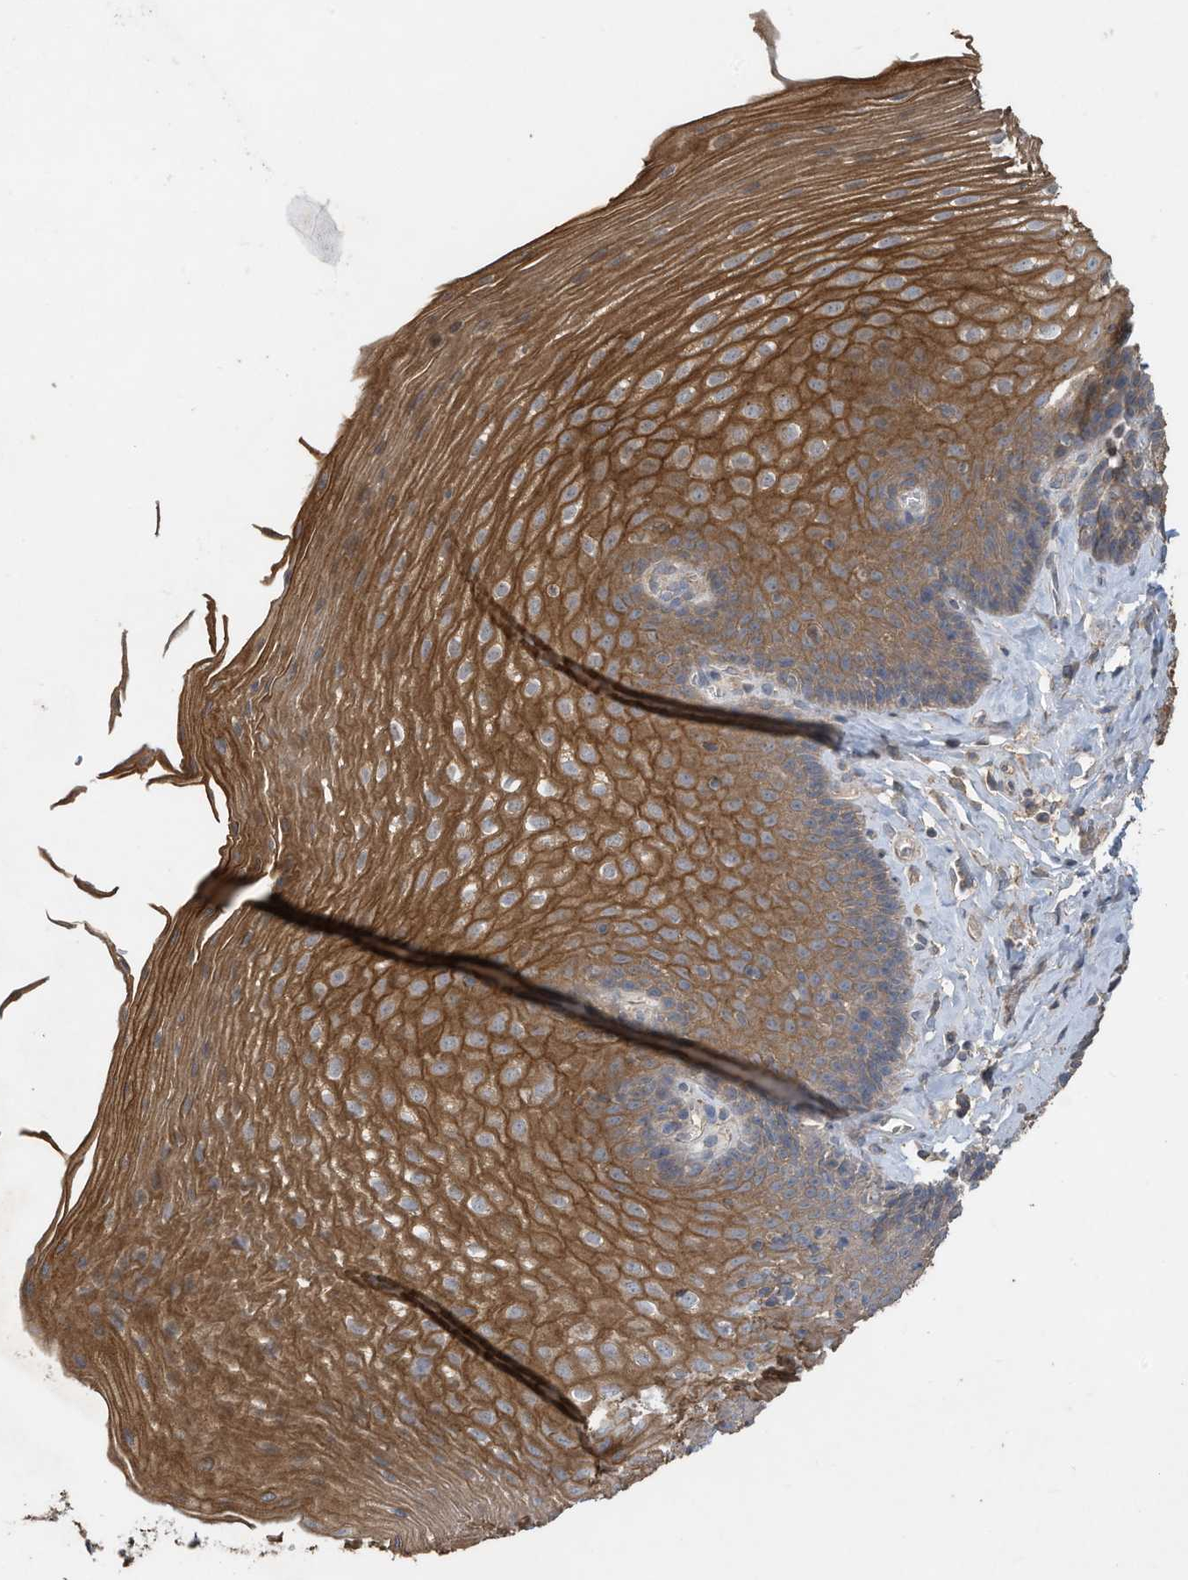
{"staining": {"intensity": "moderate", "quantity": ">75%", "location": "cytoplasmic/membranous"}, "tissue": "esophagus", "cell_type": "Squamous epithelial cells", "image_type": "normal", "snomed": [{"axis": "morphology", "description": "Normal tissue, NOS"}, {"axis": "topography", "description": "Esophagus"}], "caption": "Protein staining demonstrates moderate cytoplasmic/membranous staining in about >75% of squamous epithelial cells in normal esophagus. (DAB IHC, brown staining for protein, blue staining for nuclei).", "gene": "CAPN13", "patient": {"sex": "female", "age": 66}}